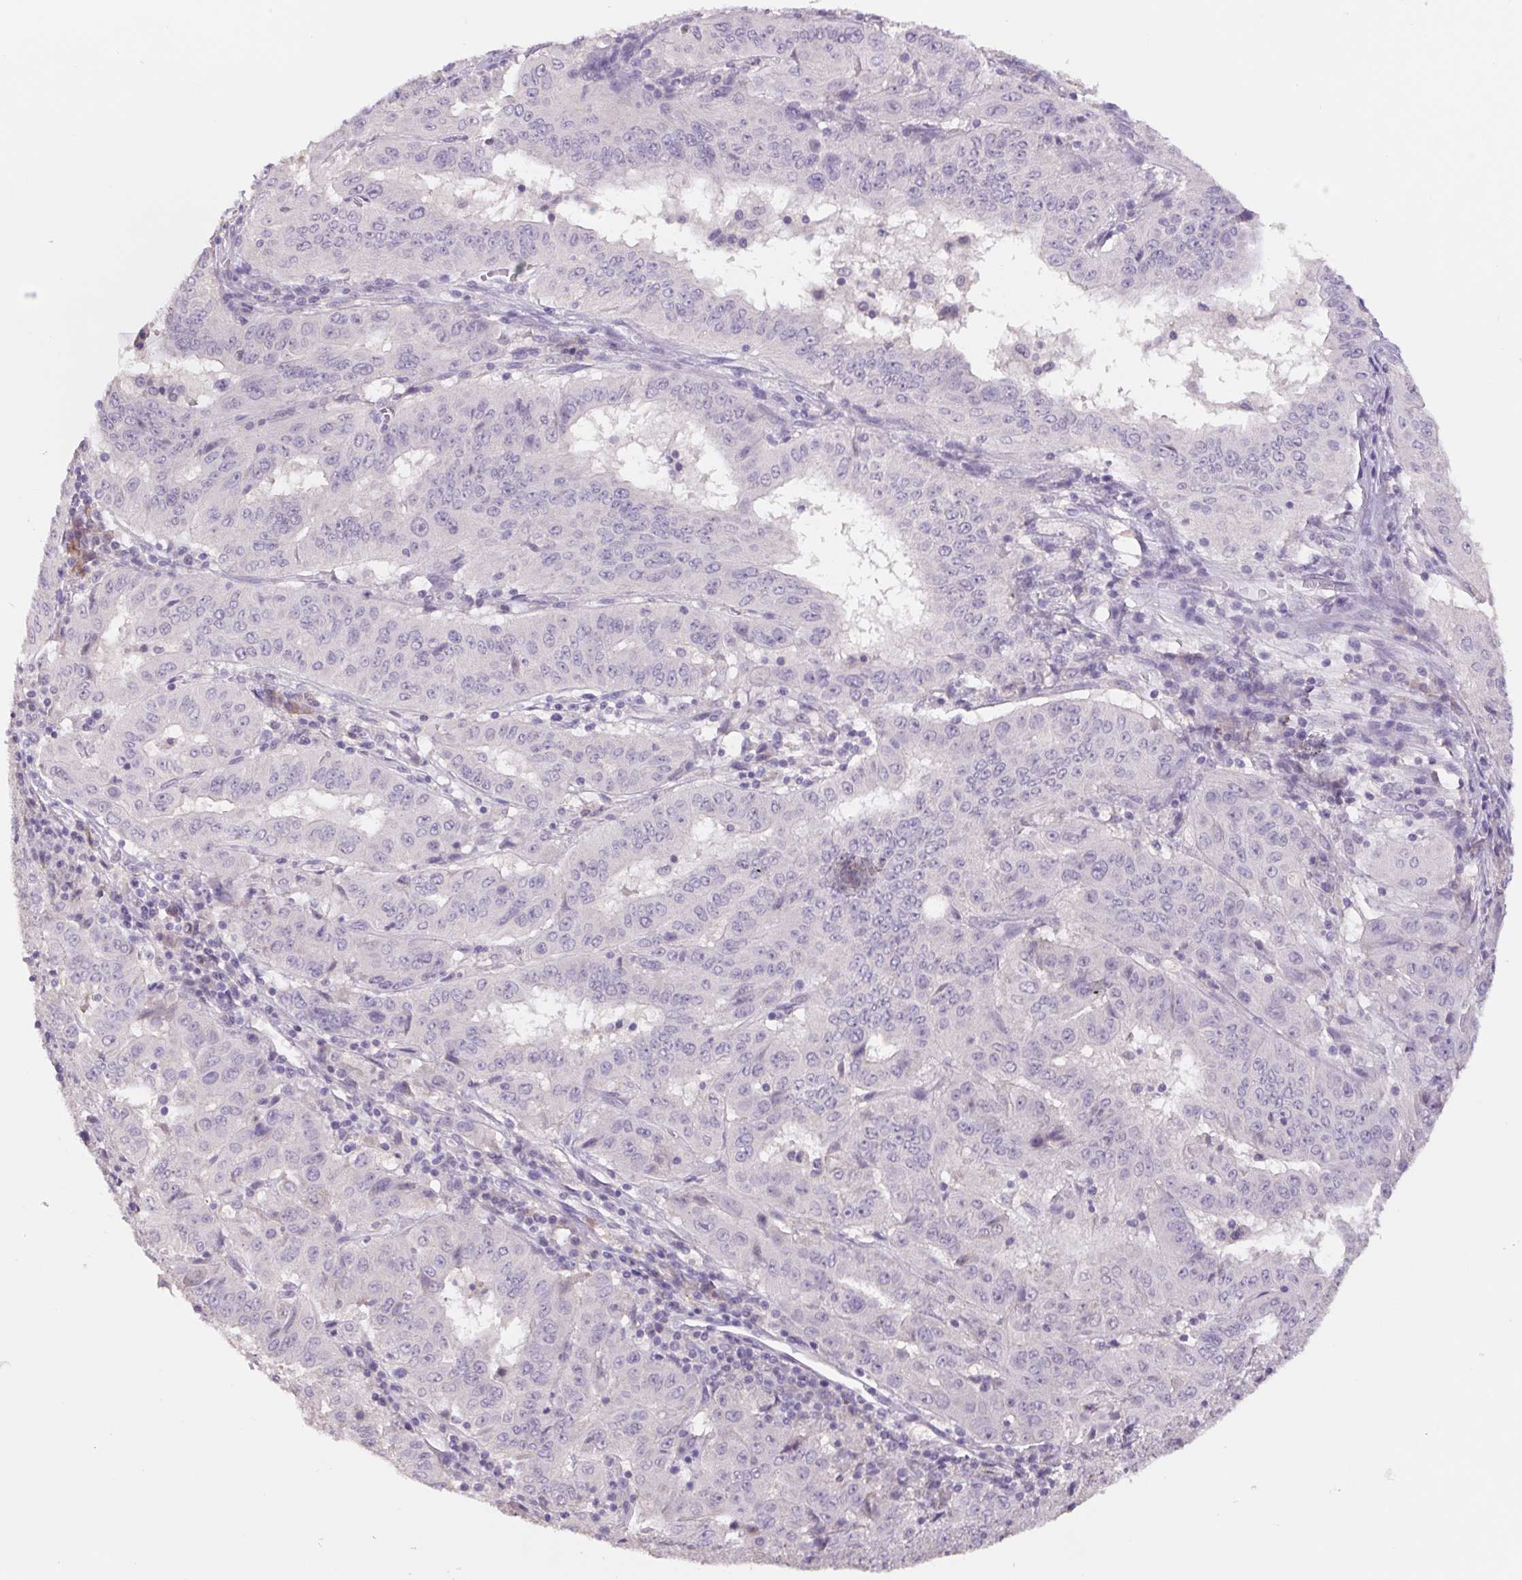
{"staining": {"intensity": "negative", "quantity": "none", "location": "none"}, "tissue": "pancreatic cancer", "cell_type": "Tumor cells", "image_type": "cancer", "snomed": [{"axis": "morphology", "description": "Adenocarcinoma, NOS"}, {"axis": "topography", "description": "Pancreas"}], "caption": "The histopathology image displays no staining of tumor cells in pancreatic adenocarcinoma.", "gene": "PNMA8B", "patient": {"sex": "male", "age": 63}}